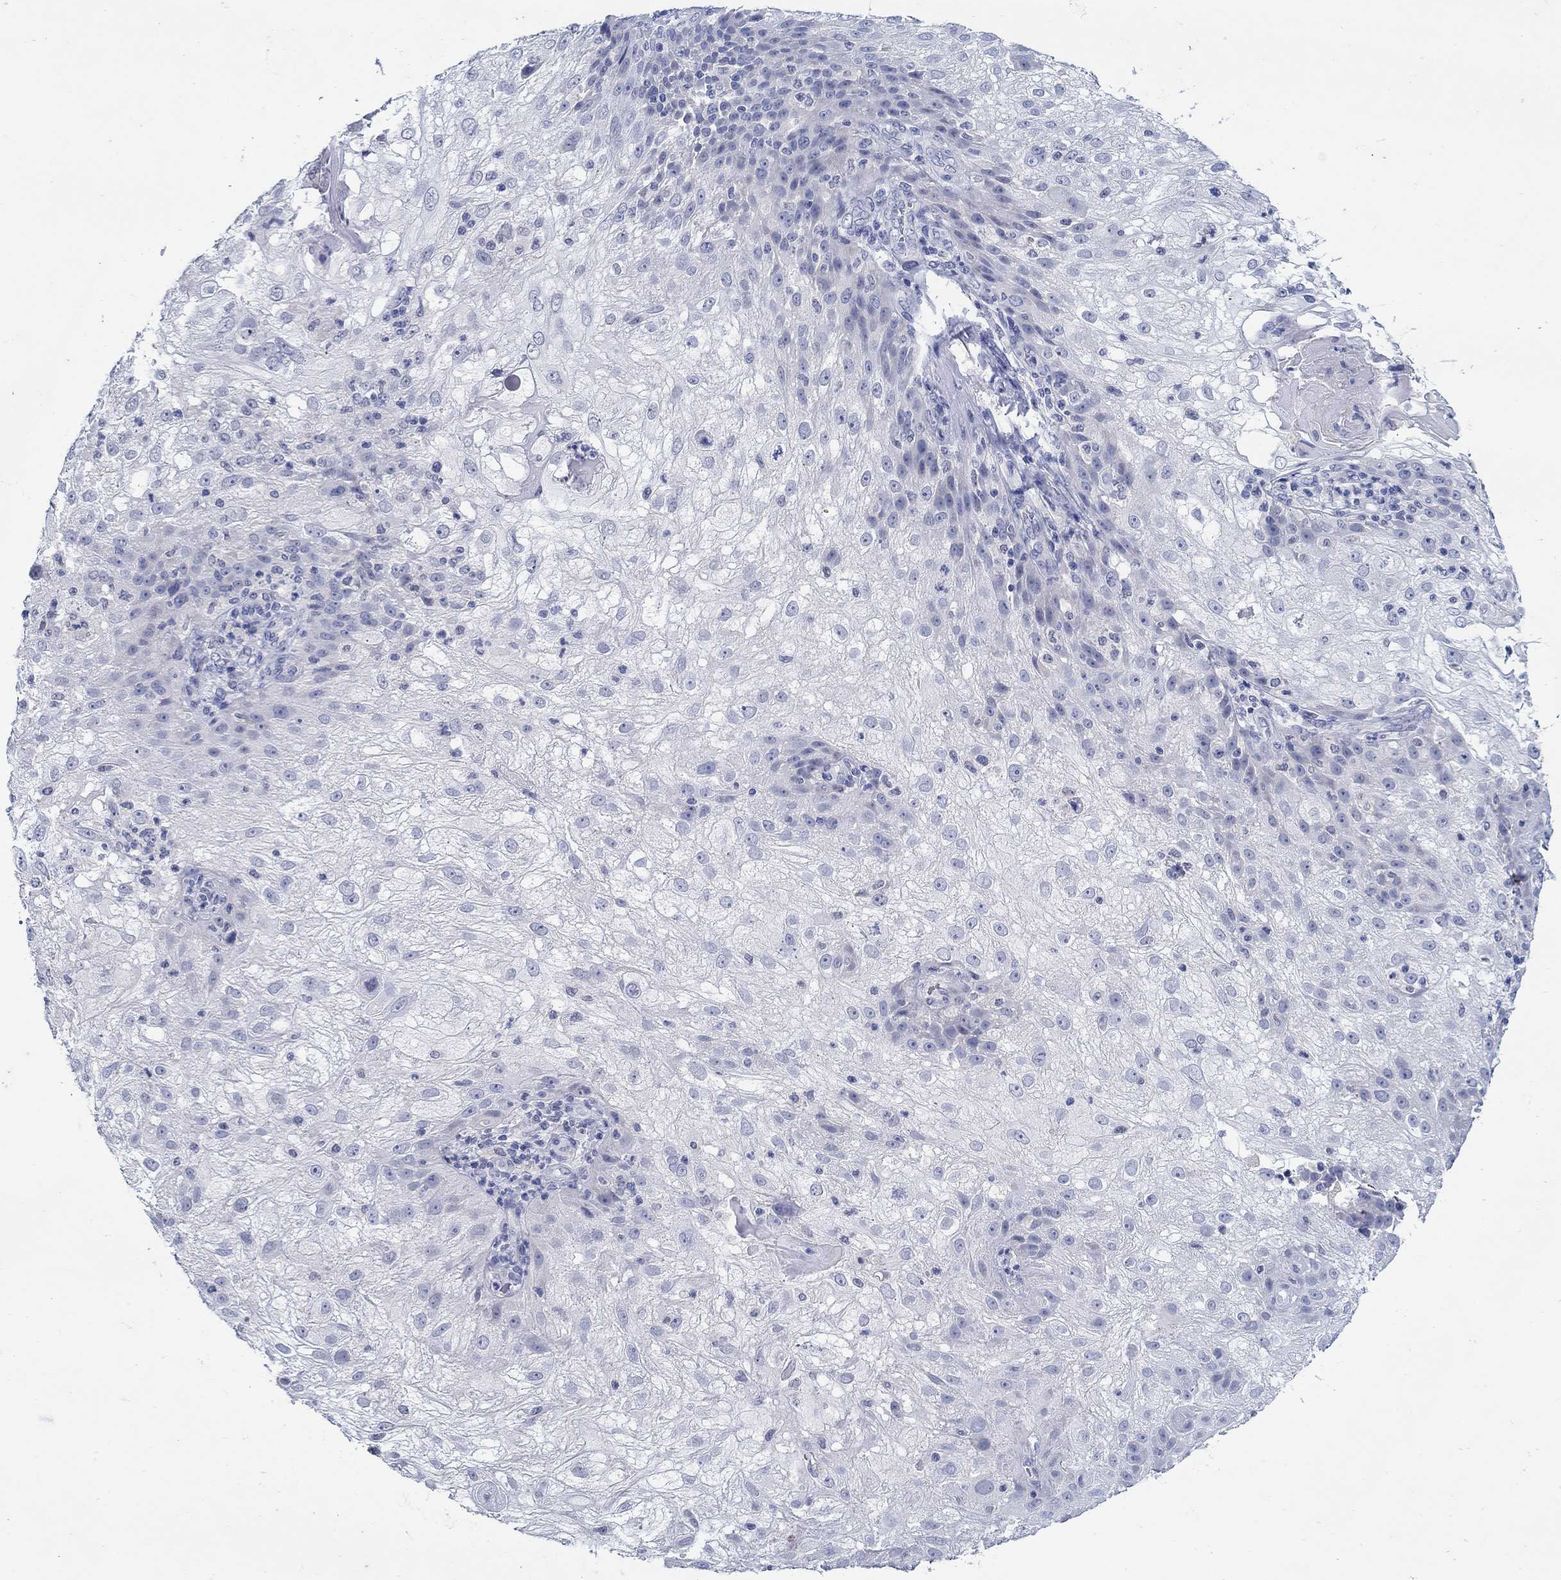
{"staining": {"intensity": "negative", "quantity": "none", "location": "none"}, "tissue": "skin cancer", "cell_type": "Tumor cells", "image_type": "cancer", "snomed": [{"axis": "morphology", "description": "Normal tissue, NOS"}, {"axis": "morphology", "description": "Squamous cell carcinoma, NOS"}, {"axis": "topography", "description": "Skin"}], "caption": "The histopathology image exhibits no significant positivity in tumor cells of skin cancer (squamous cell carcinoma).", "gene": "MC2R", "patient": {"sex": "female", "age": 83}}